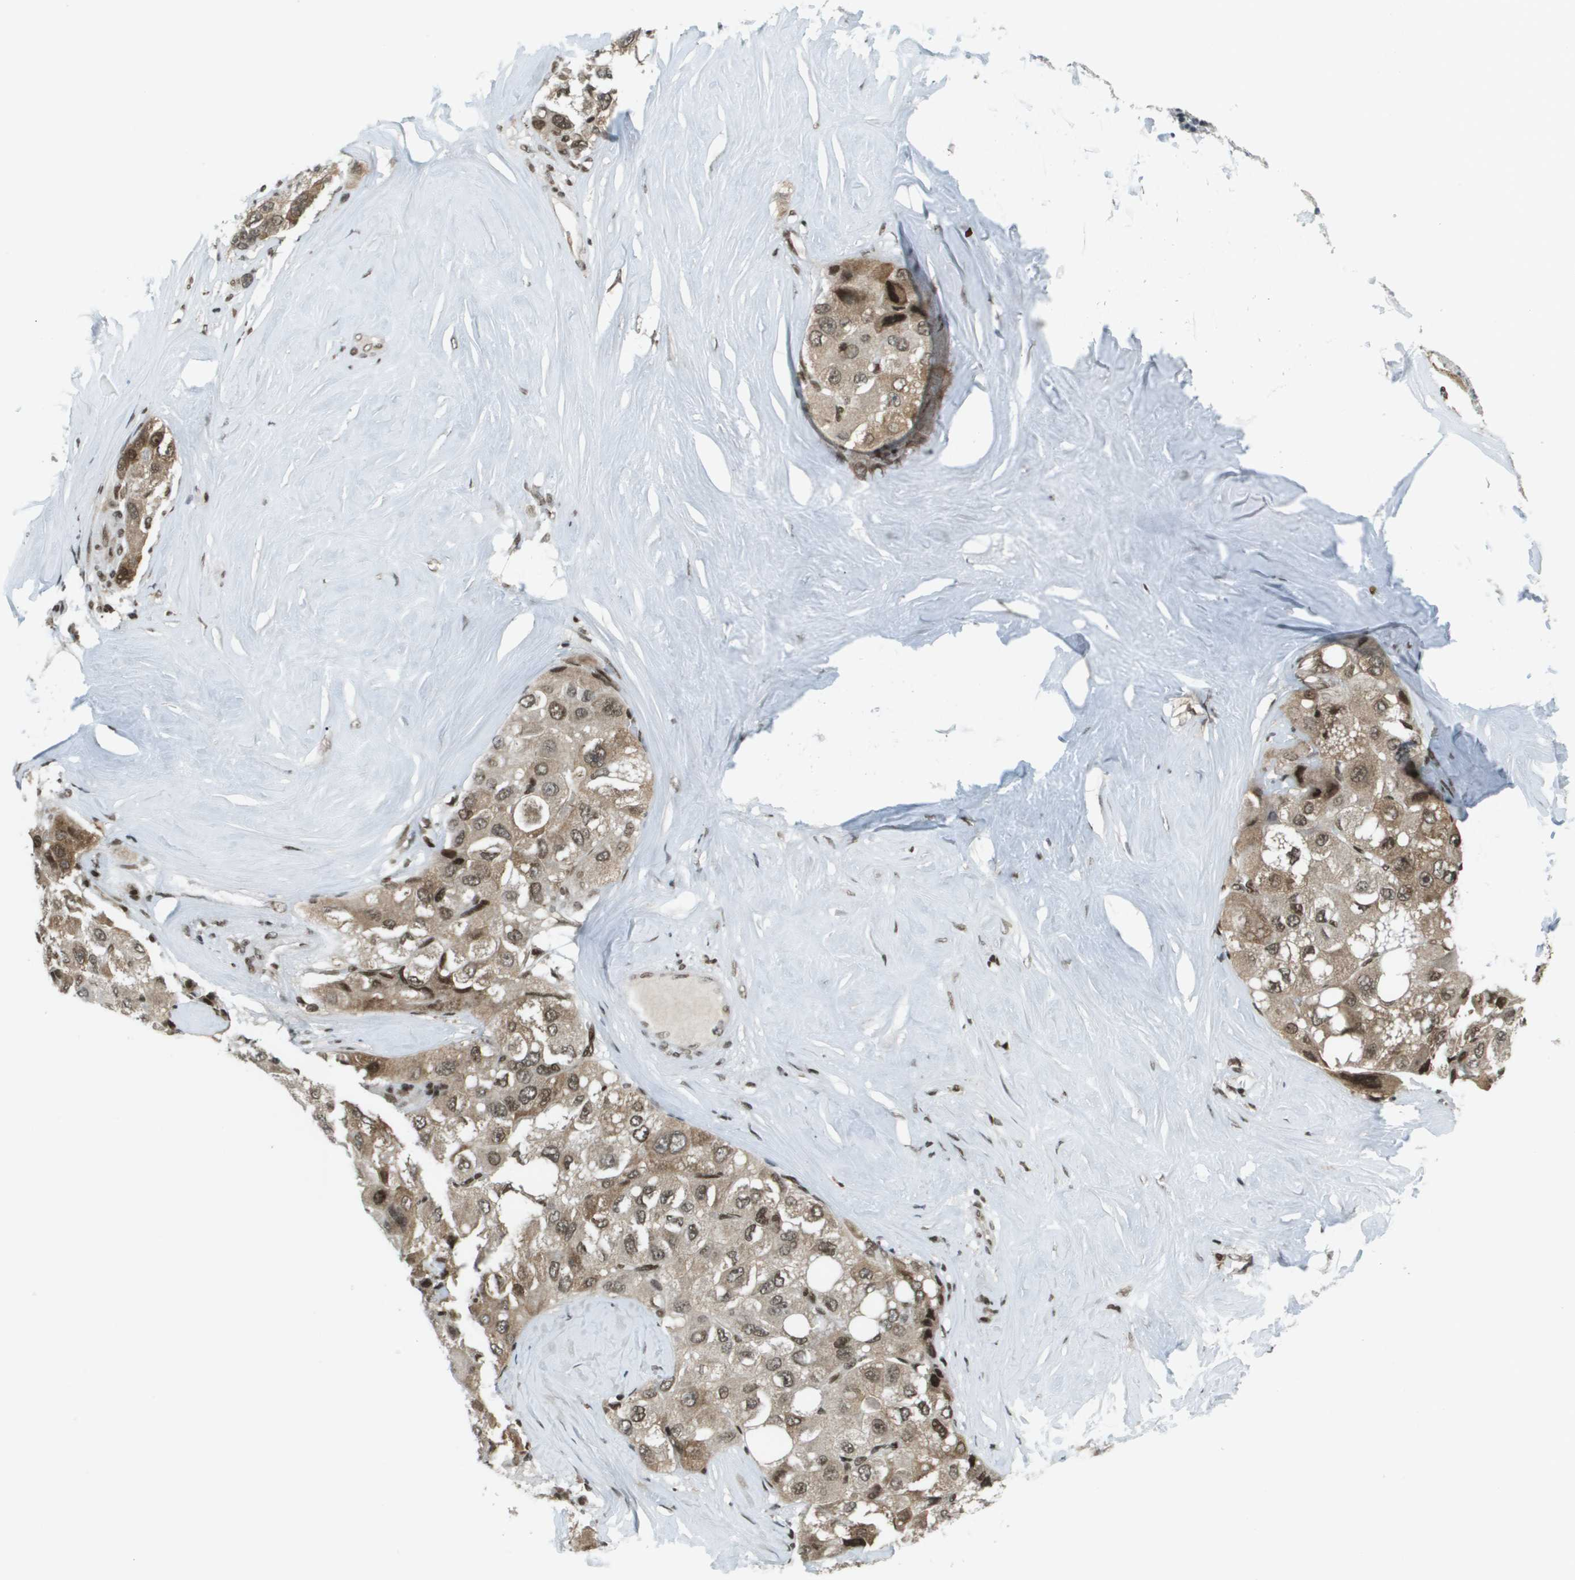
{"staining": {"intensity": "moderate", "quantity": "25%-75%", "location": "cytoplasmic/membranous,nuclear"}, "tissue": "liver cancer", "cell_type": "Tumor cells", "image_type": "cancer", "snomed": [{"axis": "morphology", "description": "Carcinoma, Hepatocellular, NOS"}, {"axis": "topography", "description": "Liver"}], "caption": "A medium amount of moderate cytoplasmic/membranous and nuclear positivity is present in about 25%-75% of tumor cells in liver cancer (hepatocellular carcinoma) tissue.", "gene": "IRF7", "patient": {"sex": "male", "age": 80}}